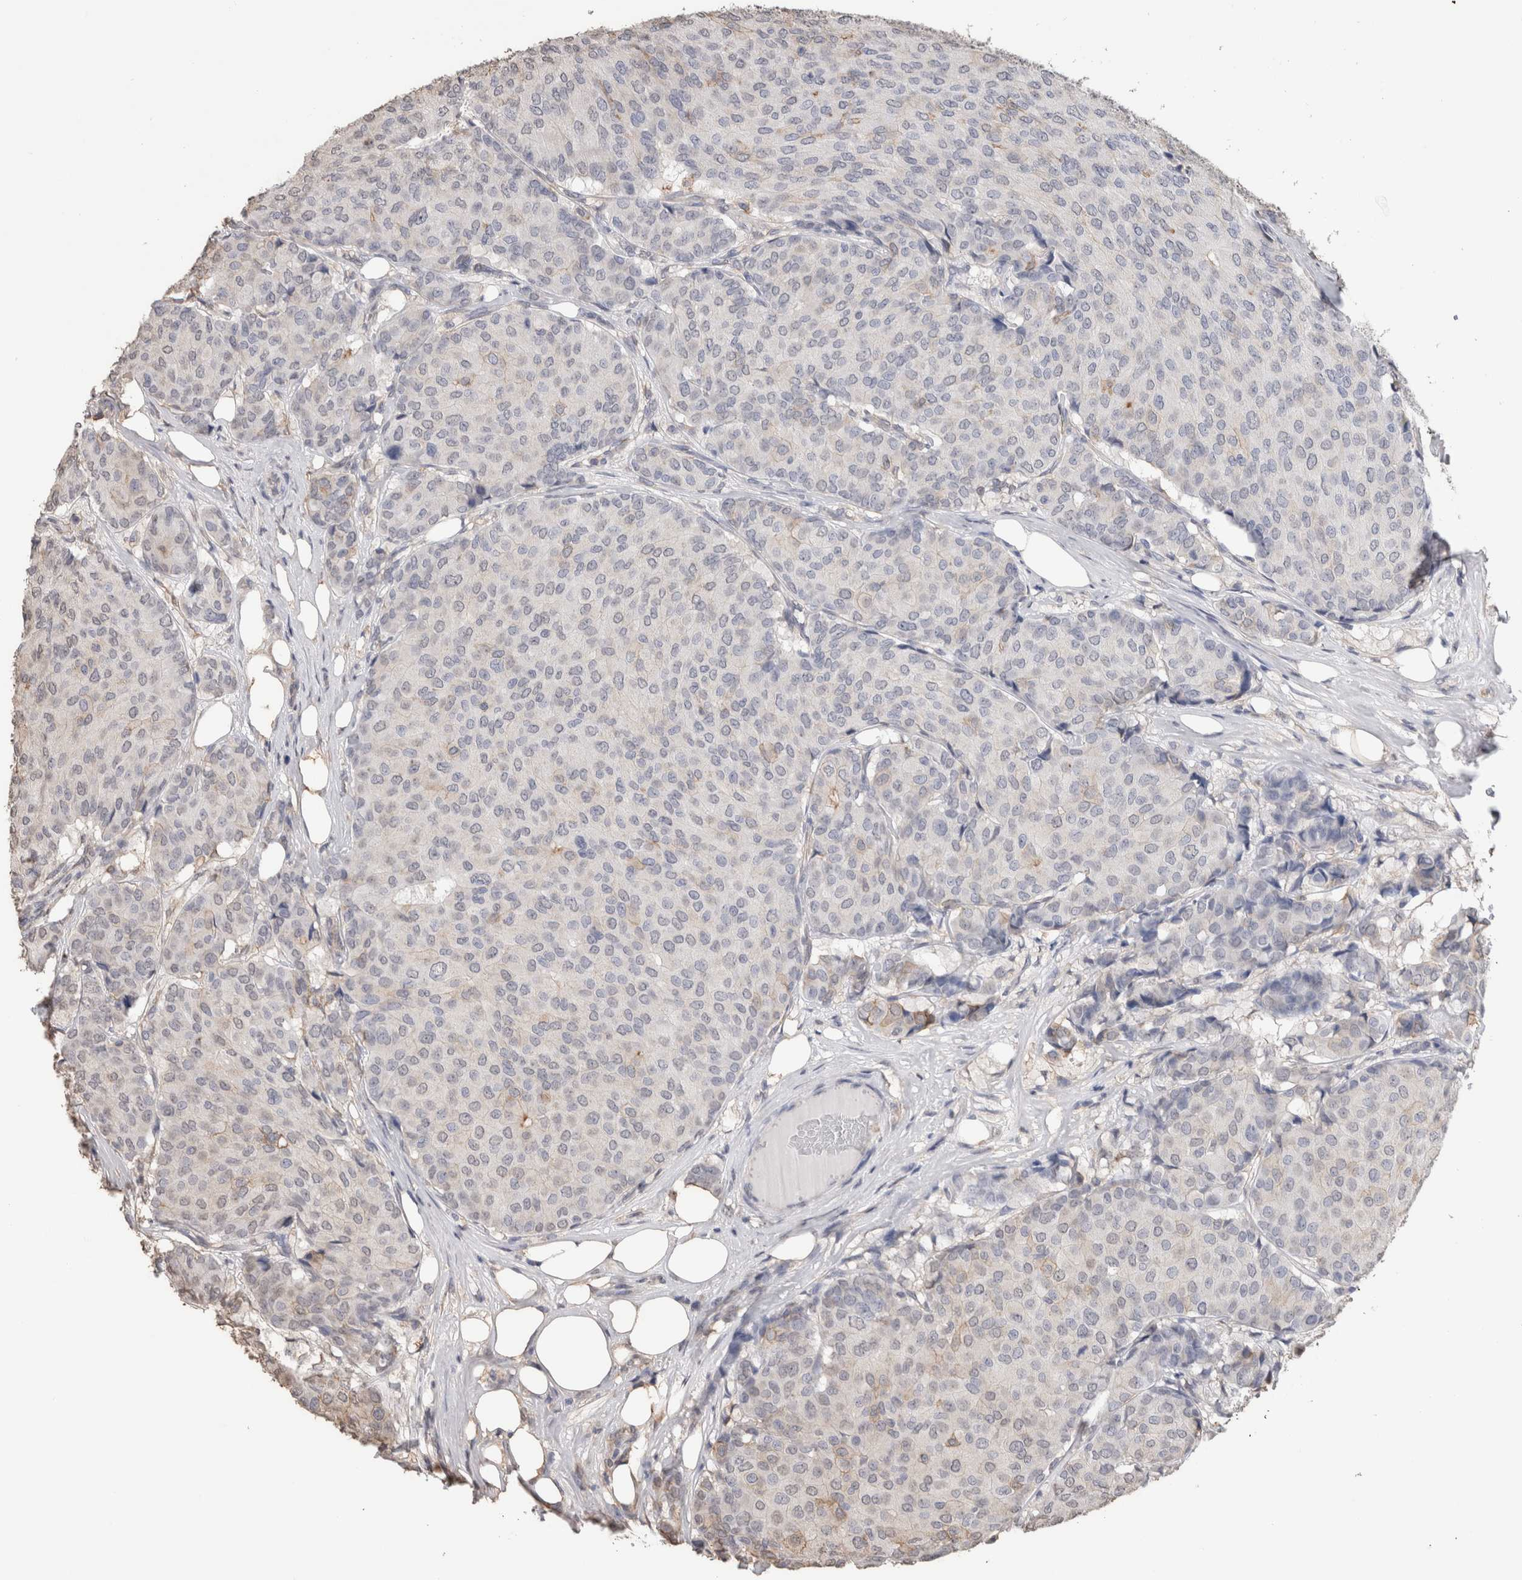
{"staining": {"intensity": "negative", "quantity": "none", "location": "none"}, "tissue": "breast cancer", "cell_type": "Tumor cells", "image_type": "cancer", "snomed": [{"axis": "morphology", "description": "Duct carcinoma"}, {"axis": "topography", "description": "Breast"}], "caption": "Tumor cells are negative for protein expression in human breast infiltrating ductal carcinoma. (DAB (3,3'-diaminobenzidine) immunohistochemistry, high magnification).", "gene": "S100A10", "patient": {"sex": "female", "age": 75}}